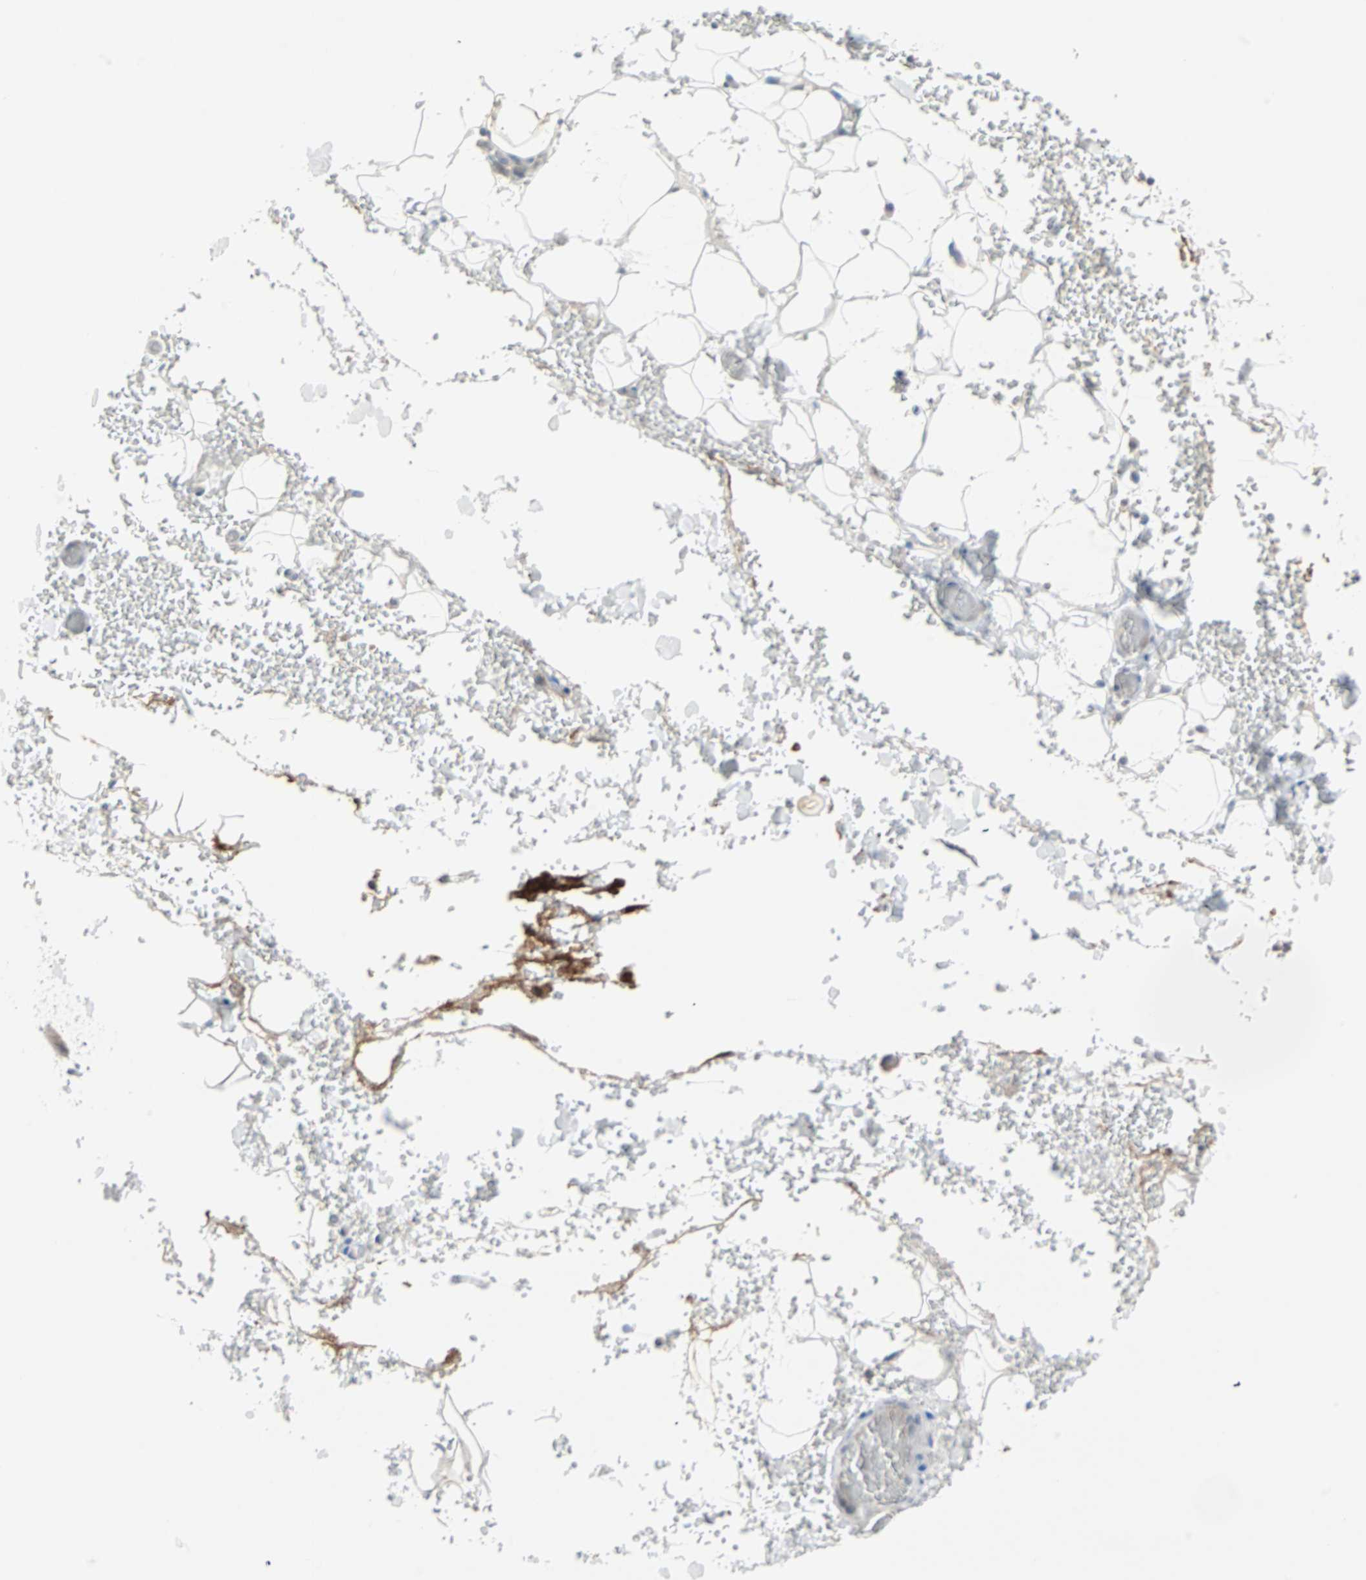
{"staining": {"intensity": "negative", "quantity": "none", "location": "none"}, "tissue": "adipose tissue", "cell_type": "Adipocytes", "image_type": "normal", "snomed": [{"axis": "morphology", "description": "Normal tissue, NOS"}, {"axis": "morphology", "description": "Inflammation, NOS"}, {"axis": "topography", "description": "Breast"}], "caption": "This is an immunohistochemistry image of normal human adipose tissue. There is no staining in adipocytes.", "gene": "CASP3", "patient": {"sex": "female", "age": 65}}